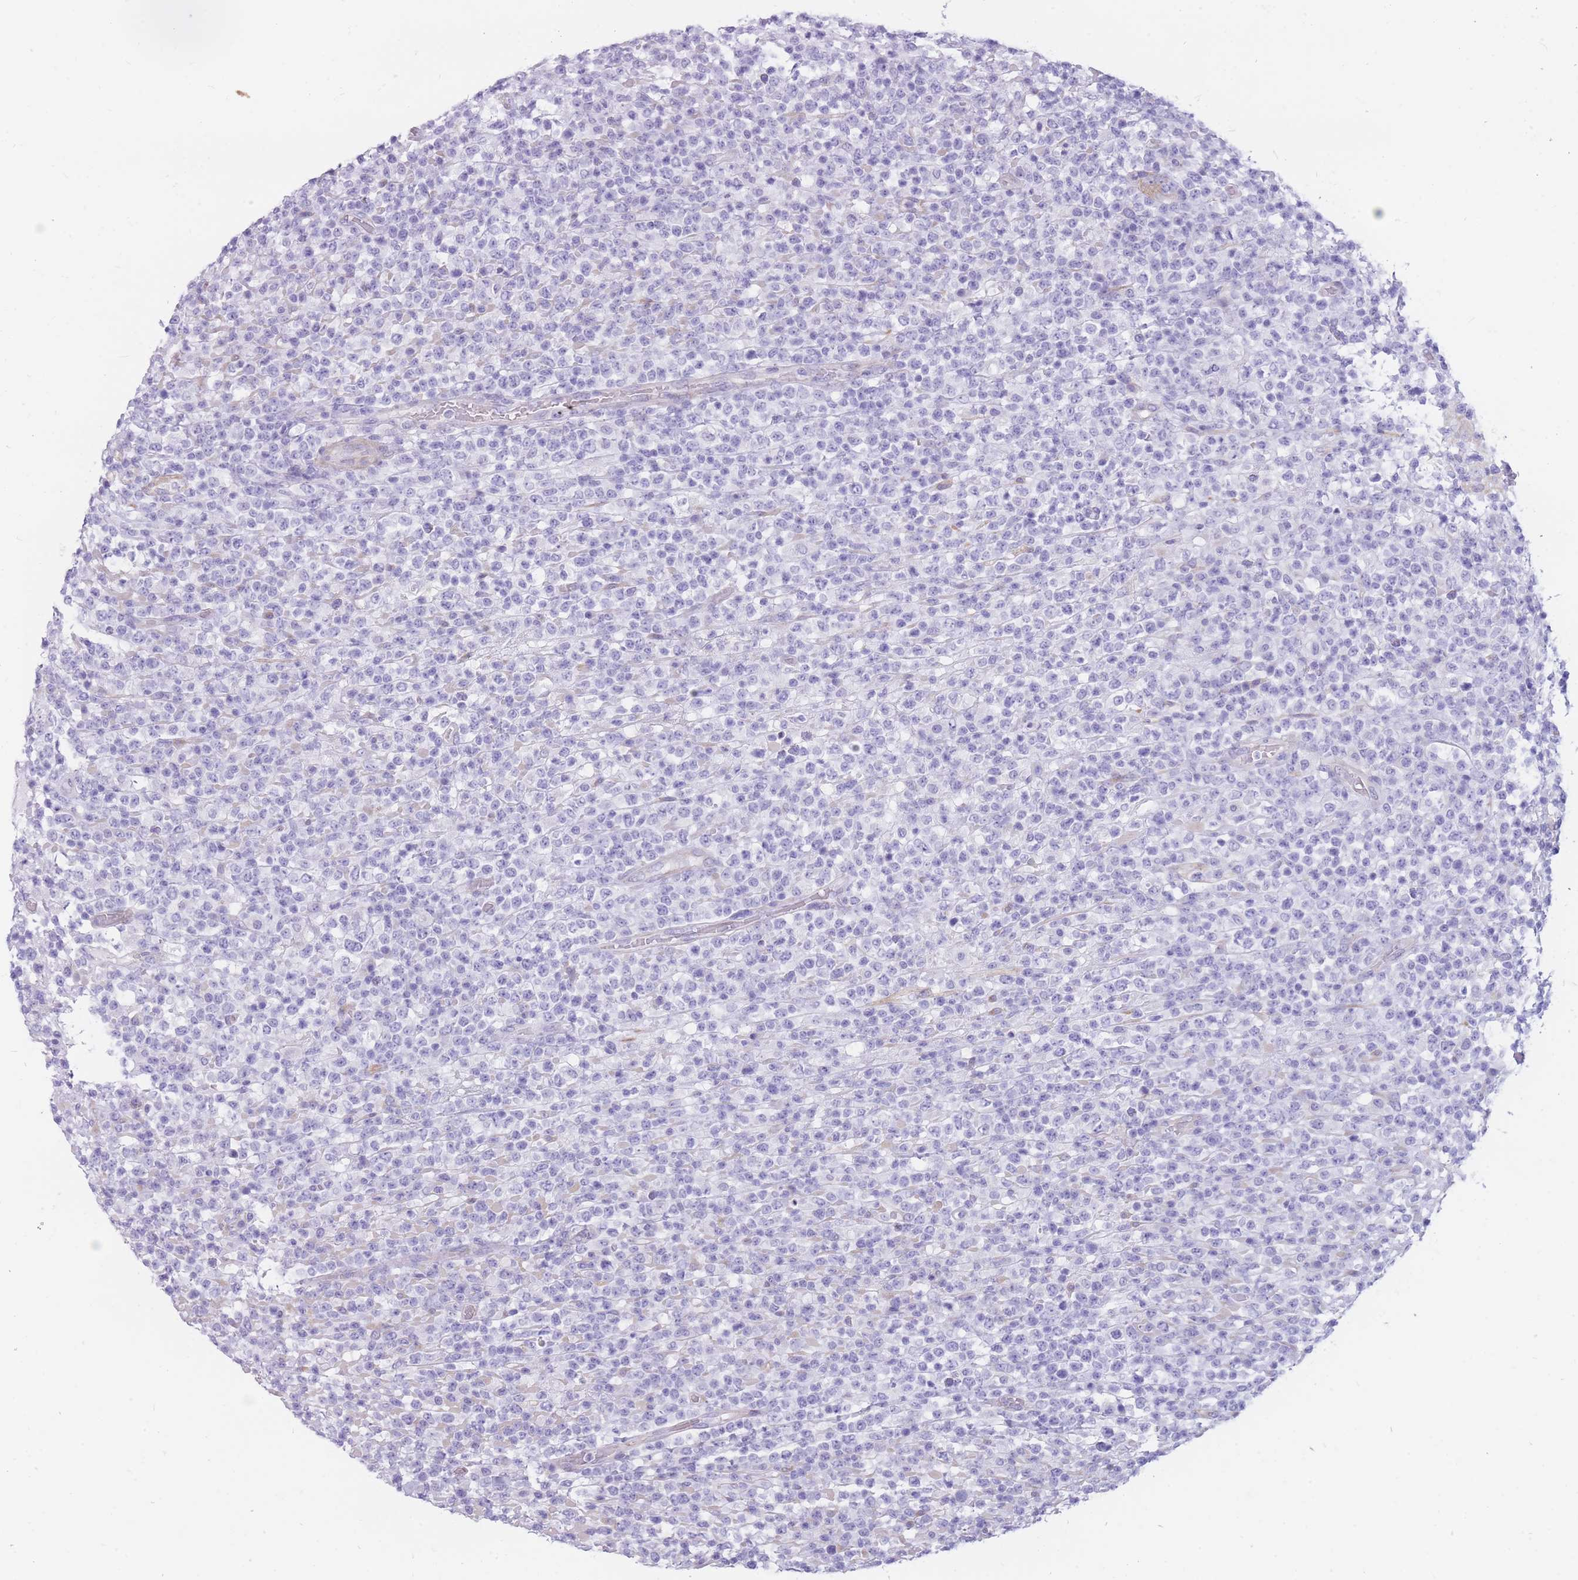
{"staining": {"intensity": "negative", "quantity": "none", "location": "none"}, "tissue": "lymphoma", "cell_type": "Tumor cells", "image_type": "cancer", "snomed": [{"axis": "morphology", "description": "Malignant lymphoma, non-Hodgkin's type, High grade"}, {"axis": "topography", "description": "Colon"}], "caption": "A photomicrograph of human high-grade malignant lymphoma, non-Hodgkin's type is negative for staining in tumor cells.", "gene": "MTSS2", "patient": {"sex": "female", "age": 53}}